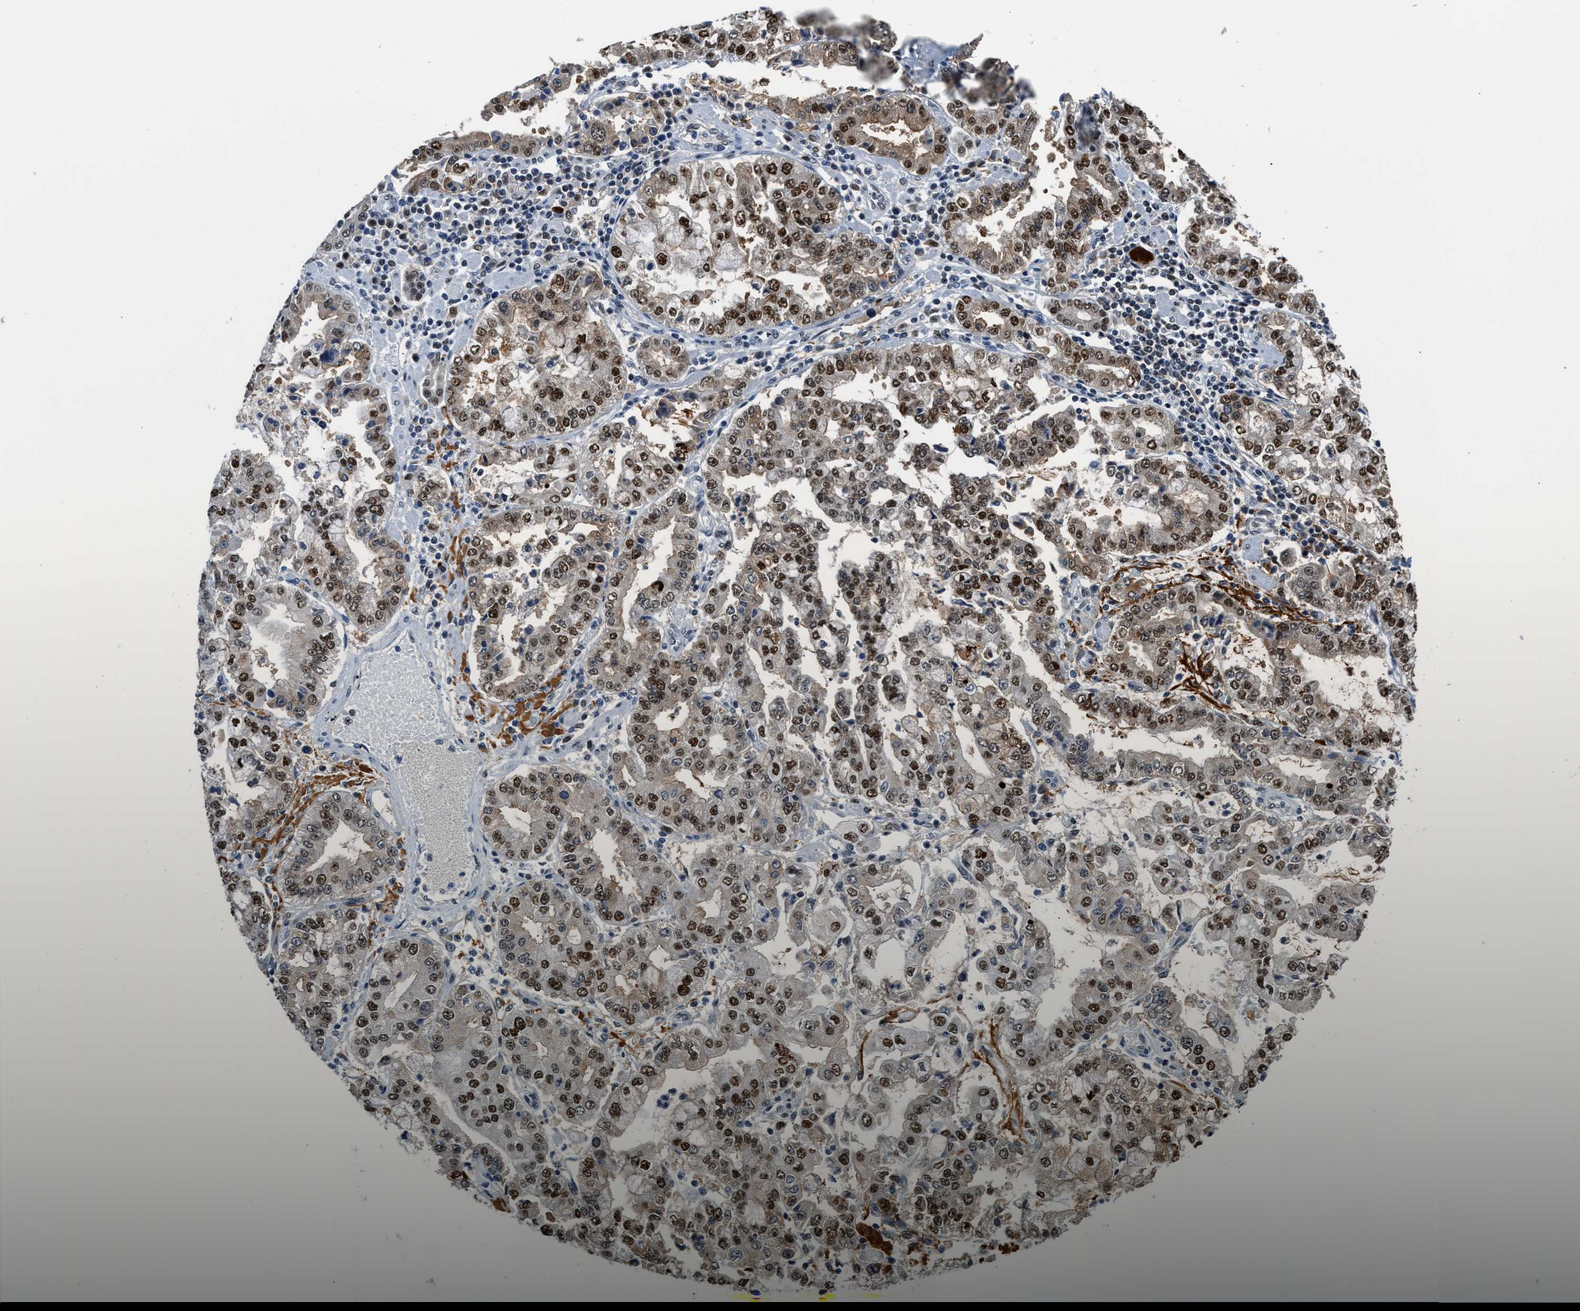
{"staining": {"intensity": "strong", "quantity": "25%-75%", "location": "nuclear"}, "tissue": "stomach cancer", "cell_type": "Tumor cells", "image_type": "cancer", "snomed": [{"axis": "morphology", "description": "Adenocarcinoma, NOS"}, {"axis": "topography", "description": "Stomach"}], "caption": "A micrograph showing strong nuclear positivity in approximately 25%-75% of tumor cells in stomach cancer (adenocarcinoma), as visualized by brown immunohistochemical staining.", "gene": "ALX1", "patient": {"sex": "male", "age": 76}}